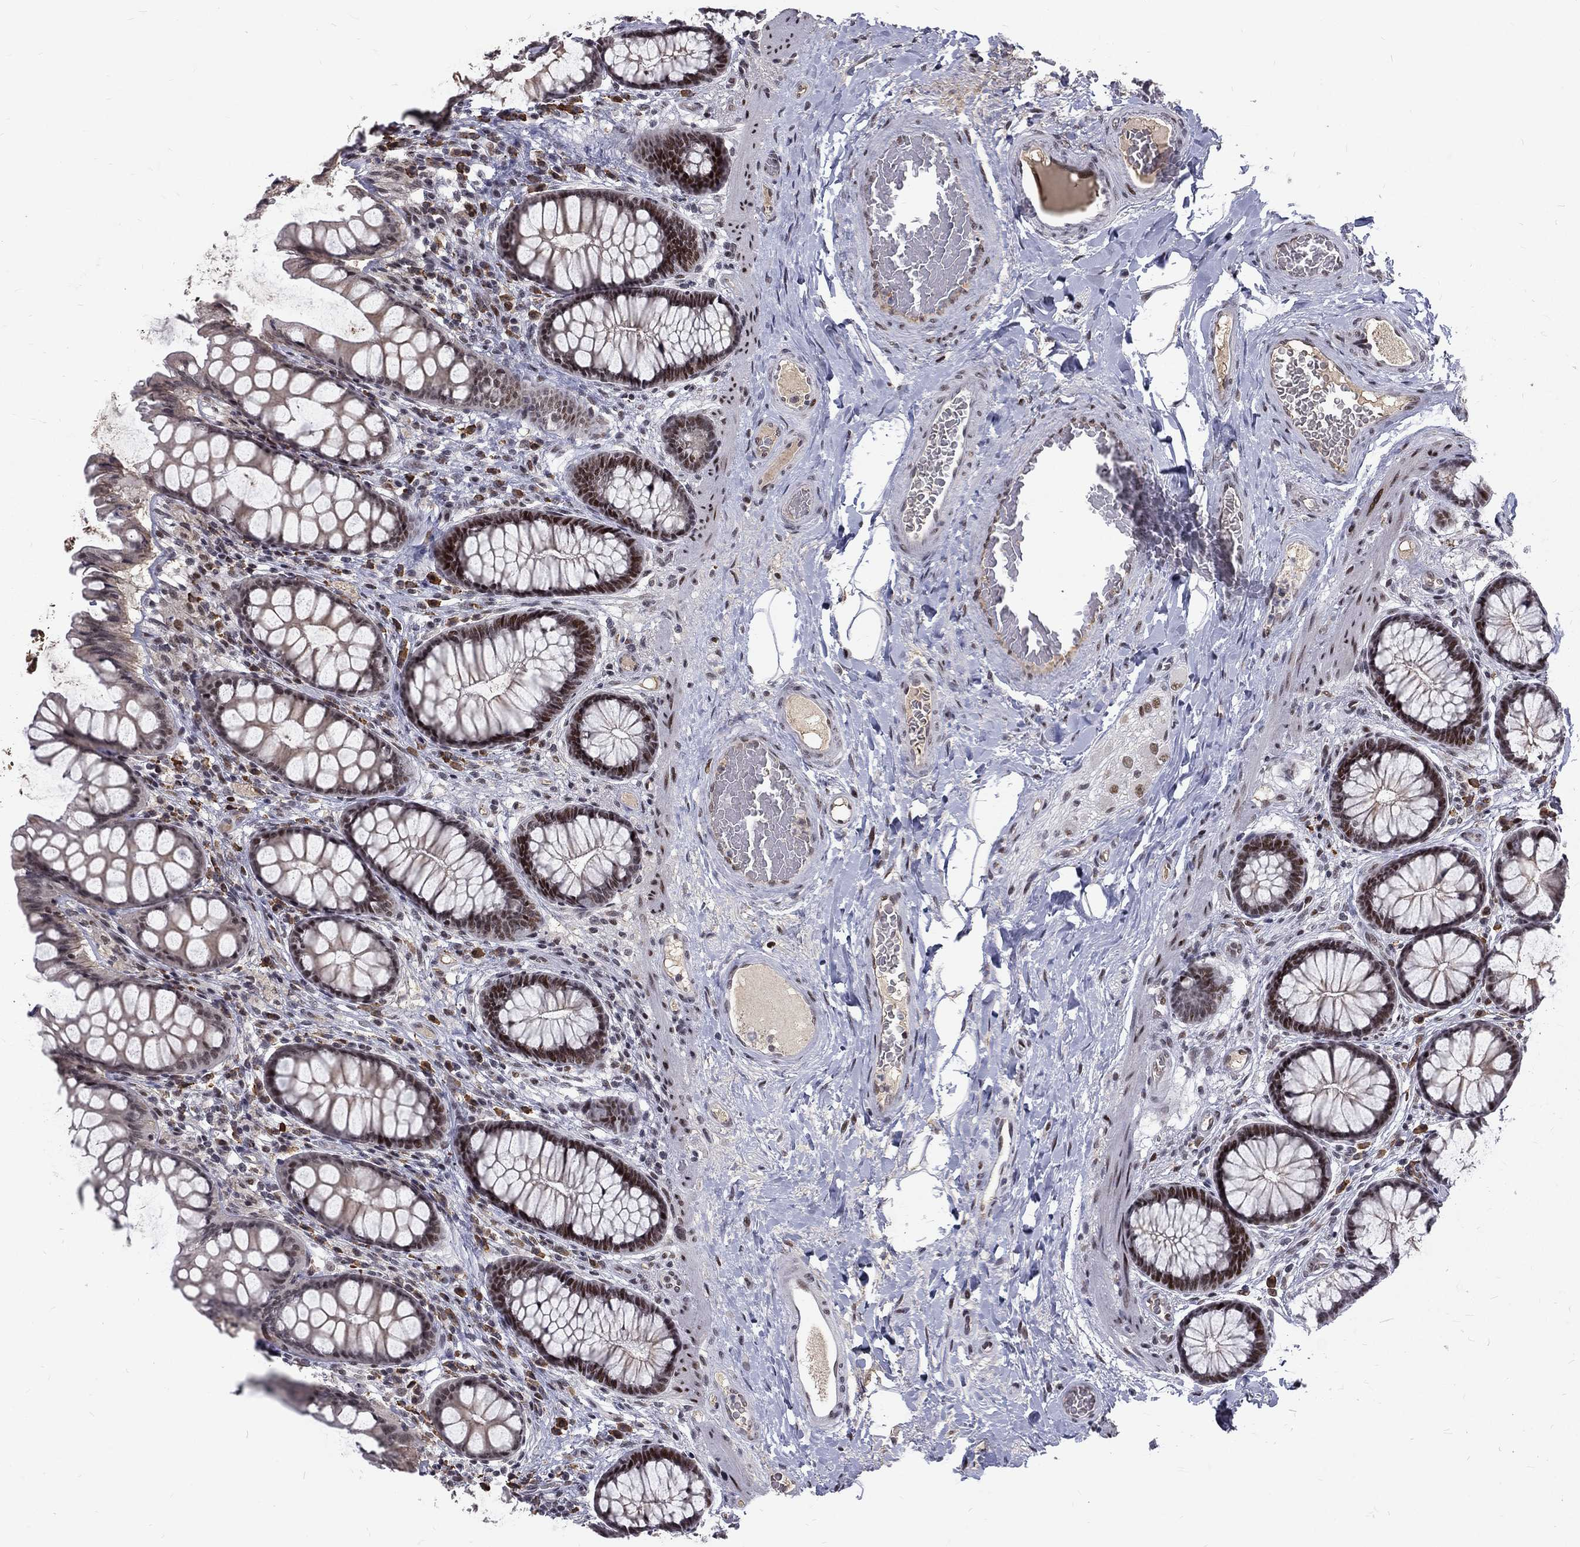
{"staining": {"intensity": "negative", "quantity": "none", "location": "none"}, "tissue": "colon", "cell_type": "Endothelial cells", "image_type": "normal", "snomed": [{"axis": "morphology", "description": "Normal tissue, NOS"}, {"axis": "topography", "description": "Colon"}], "caption": "Endothelial cells are negative for protein expression in normal human colon. (DAB (3,3'-diaminobenzidine) immunohistochemistry with hematoxylin counter stain).", "gene": "TCEAL1", "patient": {"sex": "female", "age": 65}}